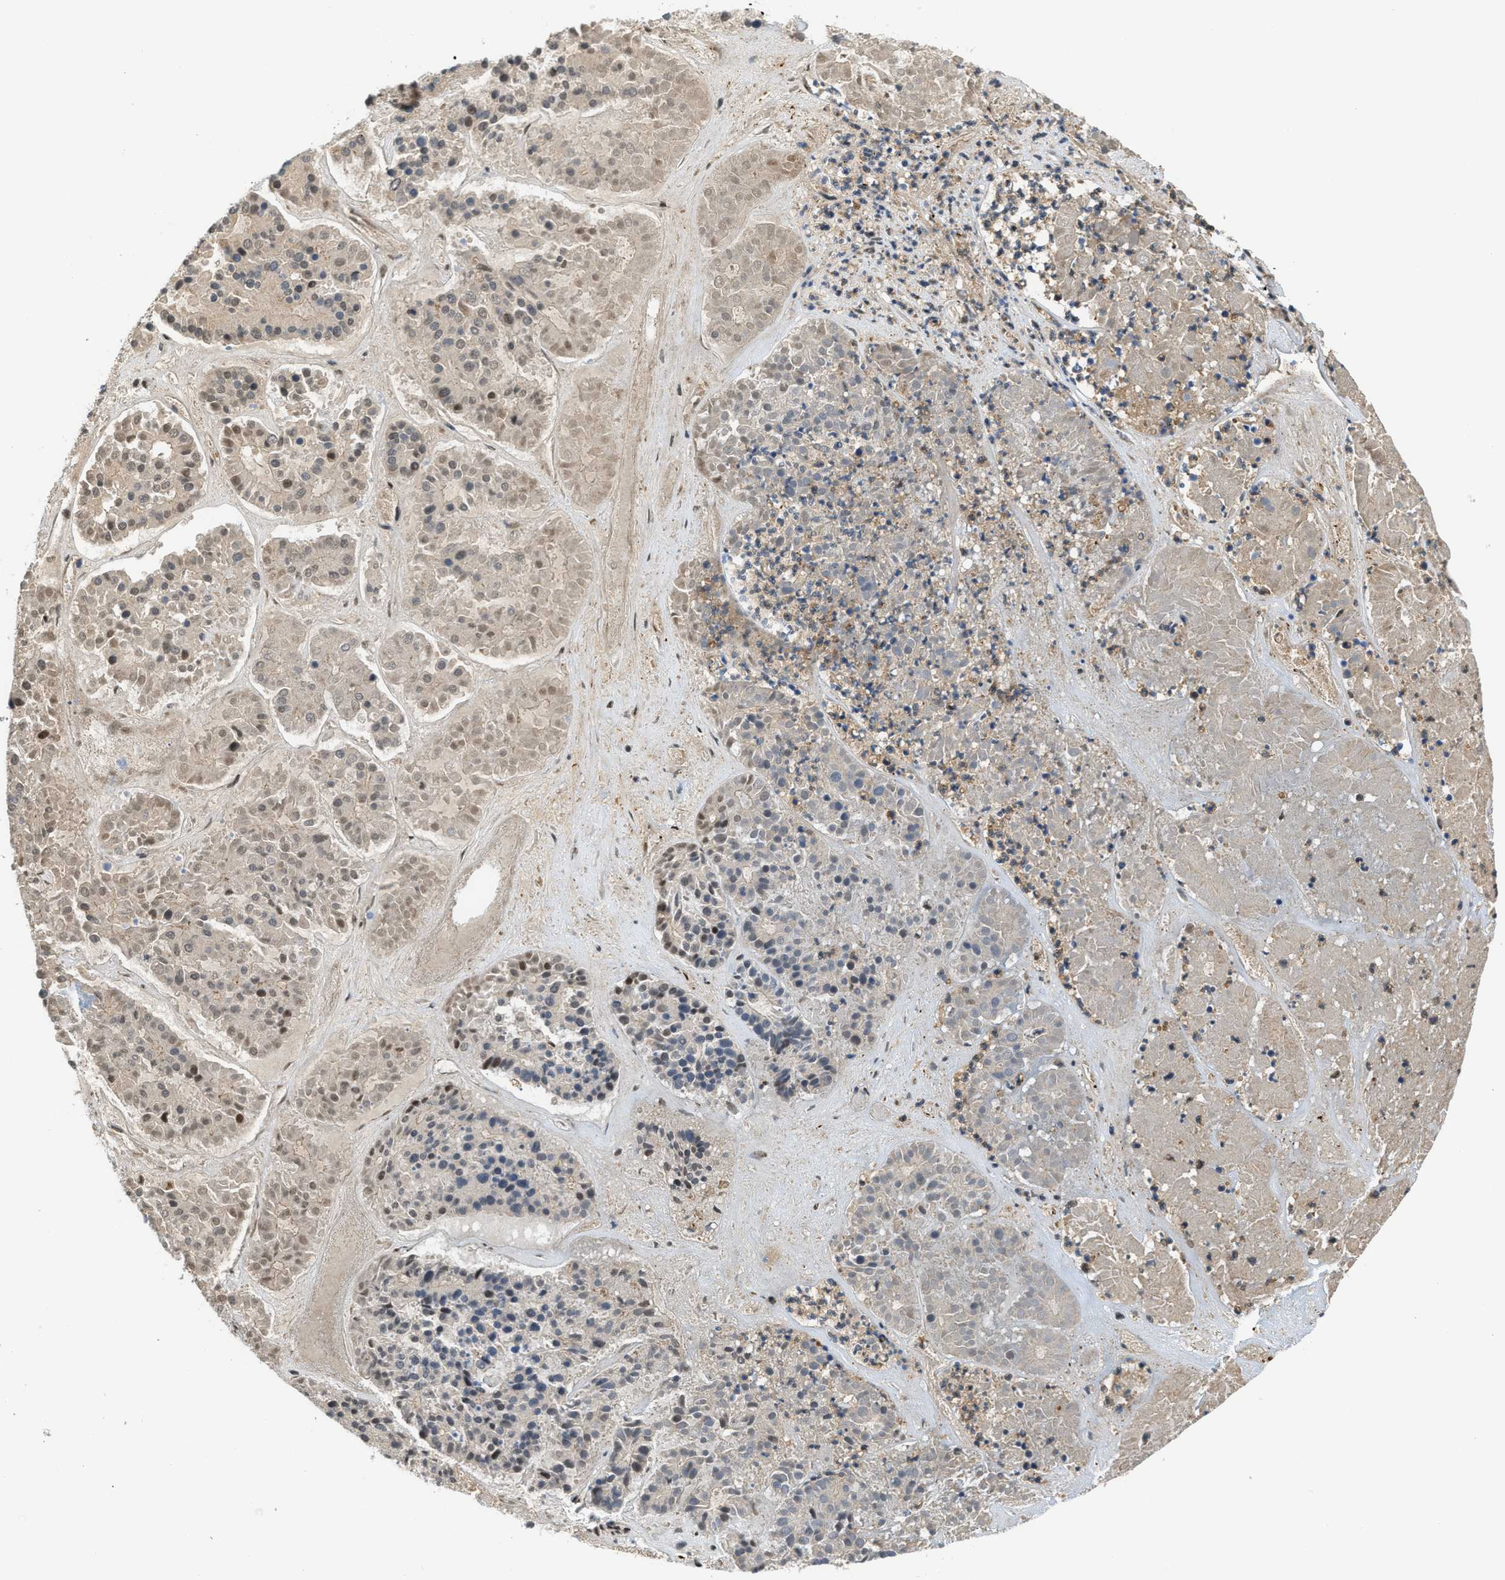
{"staining": {"intensity": "moderate", "quantity": "<25%", "location": "nuclear"}, "tissue": "pancreatic cancer", "cell_type": "Tumor cells", "image_type": "cancer", "snomed": [{"axis": "morphology", "description": "Adenocarcinoma, NOS"}, {"axis": "topography", "description": "Pancreas"}], "caption": "Immunohistochemistry (IHC) of human adenocarcinoma (pancreatic) reveals low levels of moderate nuclear expression in about <25% of tumor cells. The protein is shown in brown color, while the nuclei are stained blue.", "gene": "DPF2", "patient": {"sex": "male", "age": 50}}